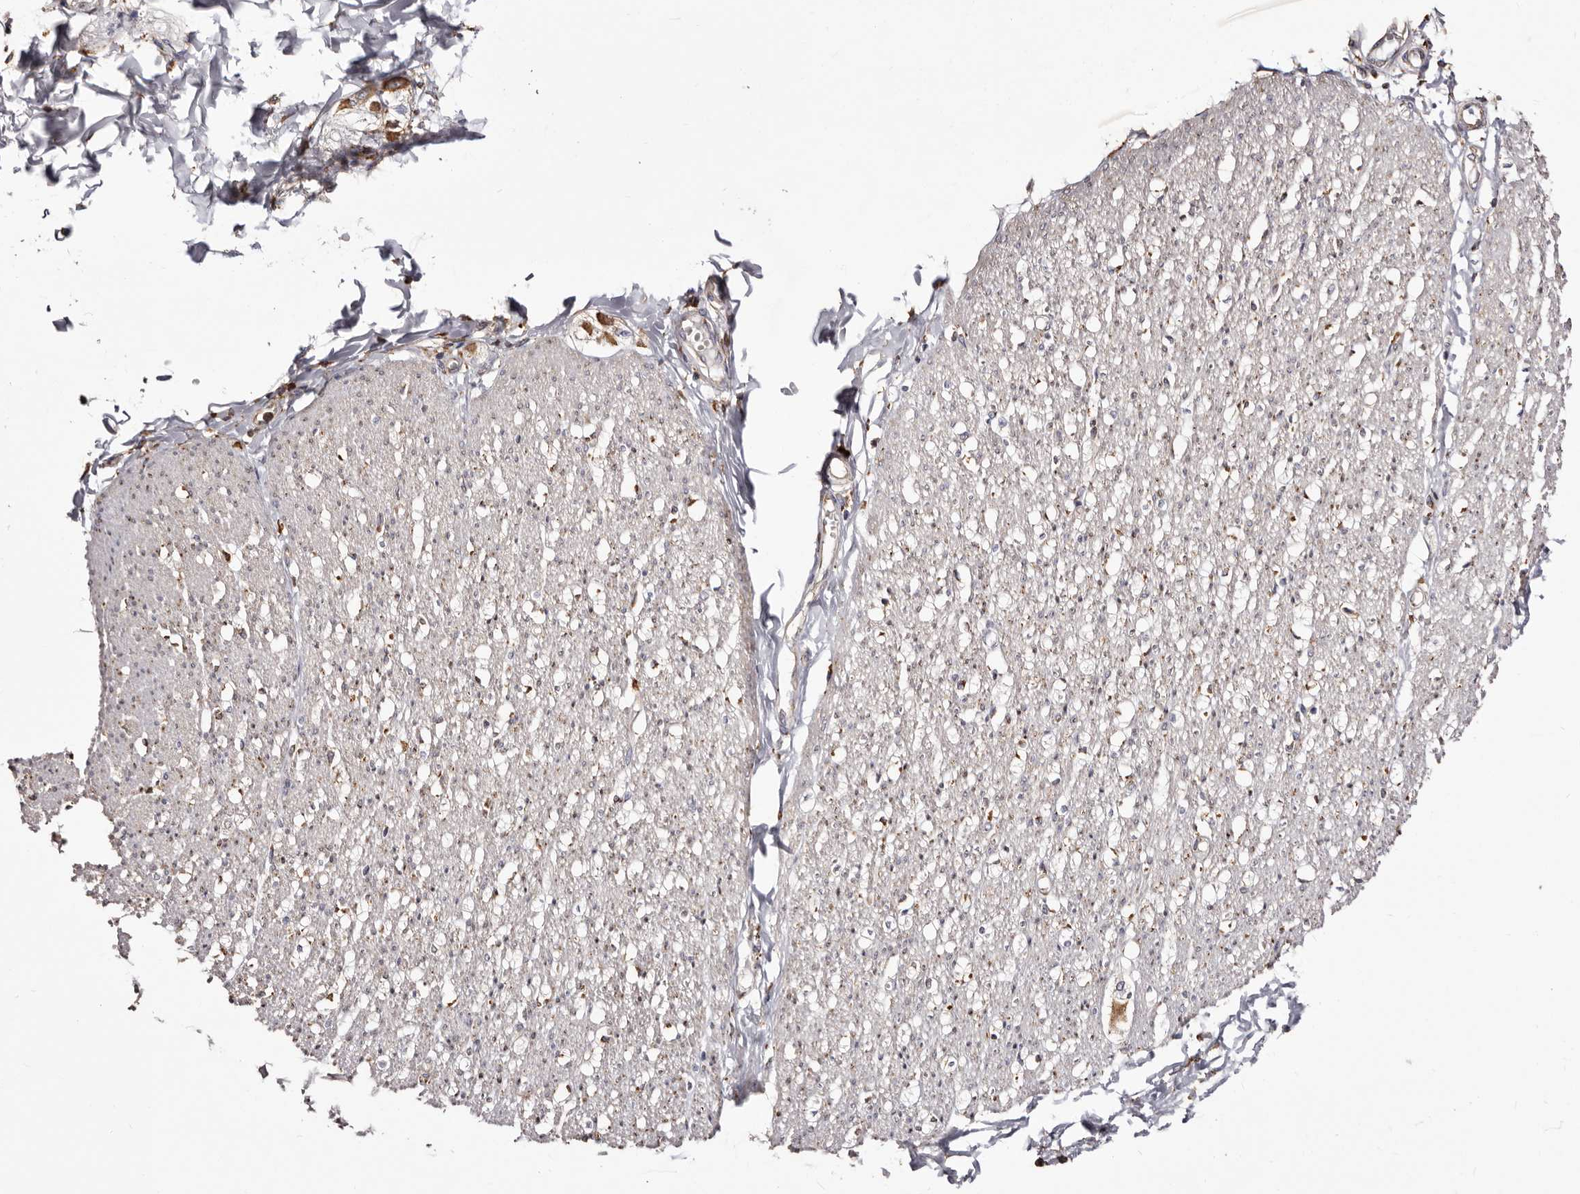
{"staining": {"intensity": "moderate", "quantity": "<25%", "location": "cytoplasmic/membranous"}, "tissue": "smooth muscle", "cell_type": "Smooth muscle cells", "image_type": "normal", "snomed": [{"axis": "morphology", "description": "Normal tissue, NOS"}, {"axis": "morphology", "description": "Adenocarcinoma, NOS"}, {"axis": "topography", "description": "Colon"}, {"axis": "topography", "description": "Peripheral nerve tissue"}], "caption": "Immunohistochemistry photomicrograph of unremarkable smooth muscle stained for a protein (brown), which displays low levels of moderate cytoplasmic/membranous positivity in about <25% of smooth muscle cells.", "gene": "ACBD6", "patient": {"sex": "male", "age": 14}}